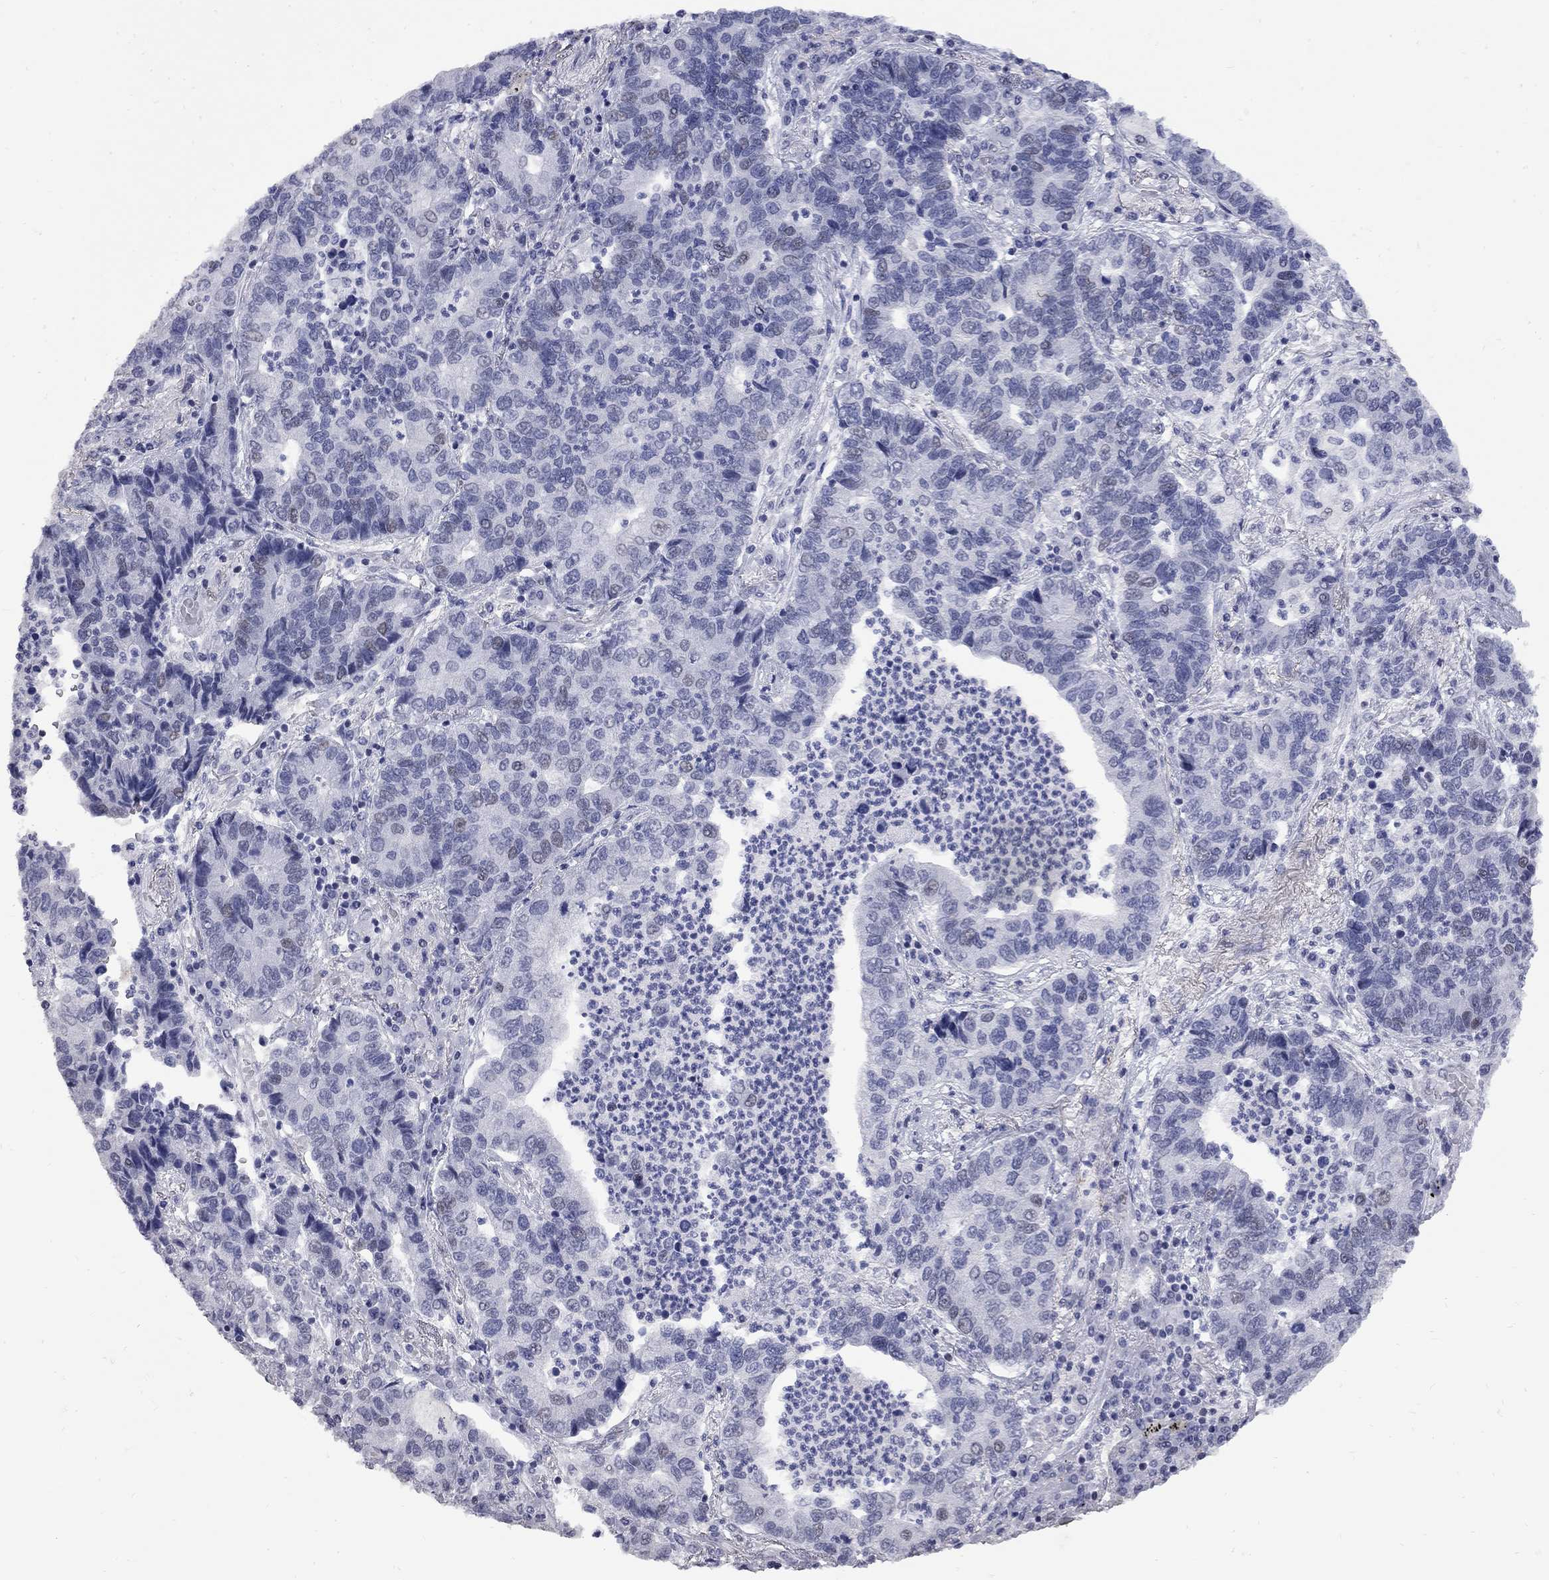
{"staining": {"intensity": "weak", "quantity": "<25%", "location": "nuclear"}, "tissue": "lung cancer", "cell_type": "Tumor cells", "image_type": "cancer", "snomed": [{"axis": "morphology", "description": "Adenocarcinoma, NOS"}, {"axis": "topography", "description": "Lung"}], "caption": "IHC photomicrograph of neoplastic tissue: human lung adenocarcinoma stained with DAB (3,3'-diaminobenzidine) exhibits no significant protein positivity in tumor cells.", "gene": "ZNF154", "patient": {"sex": "female", "age": 57}}